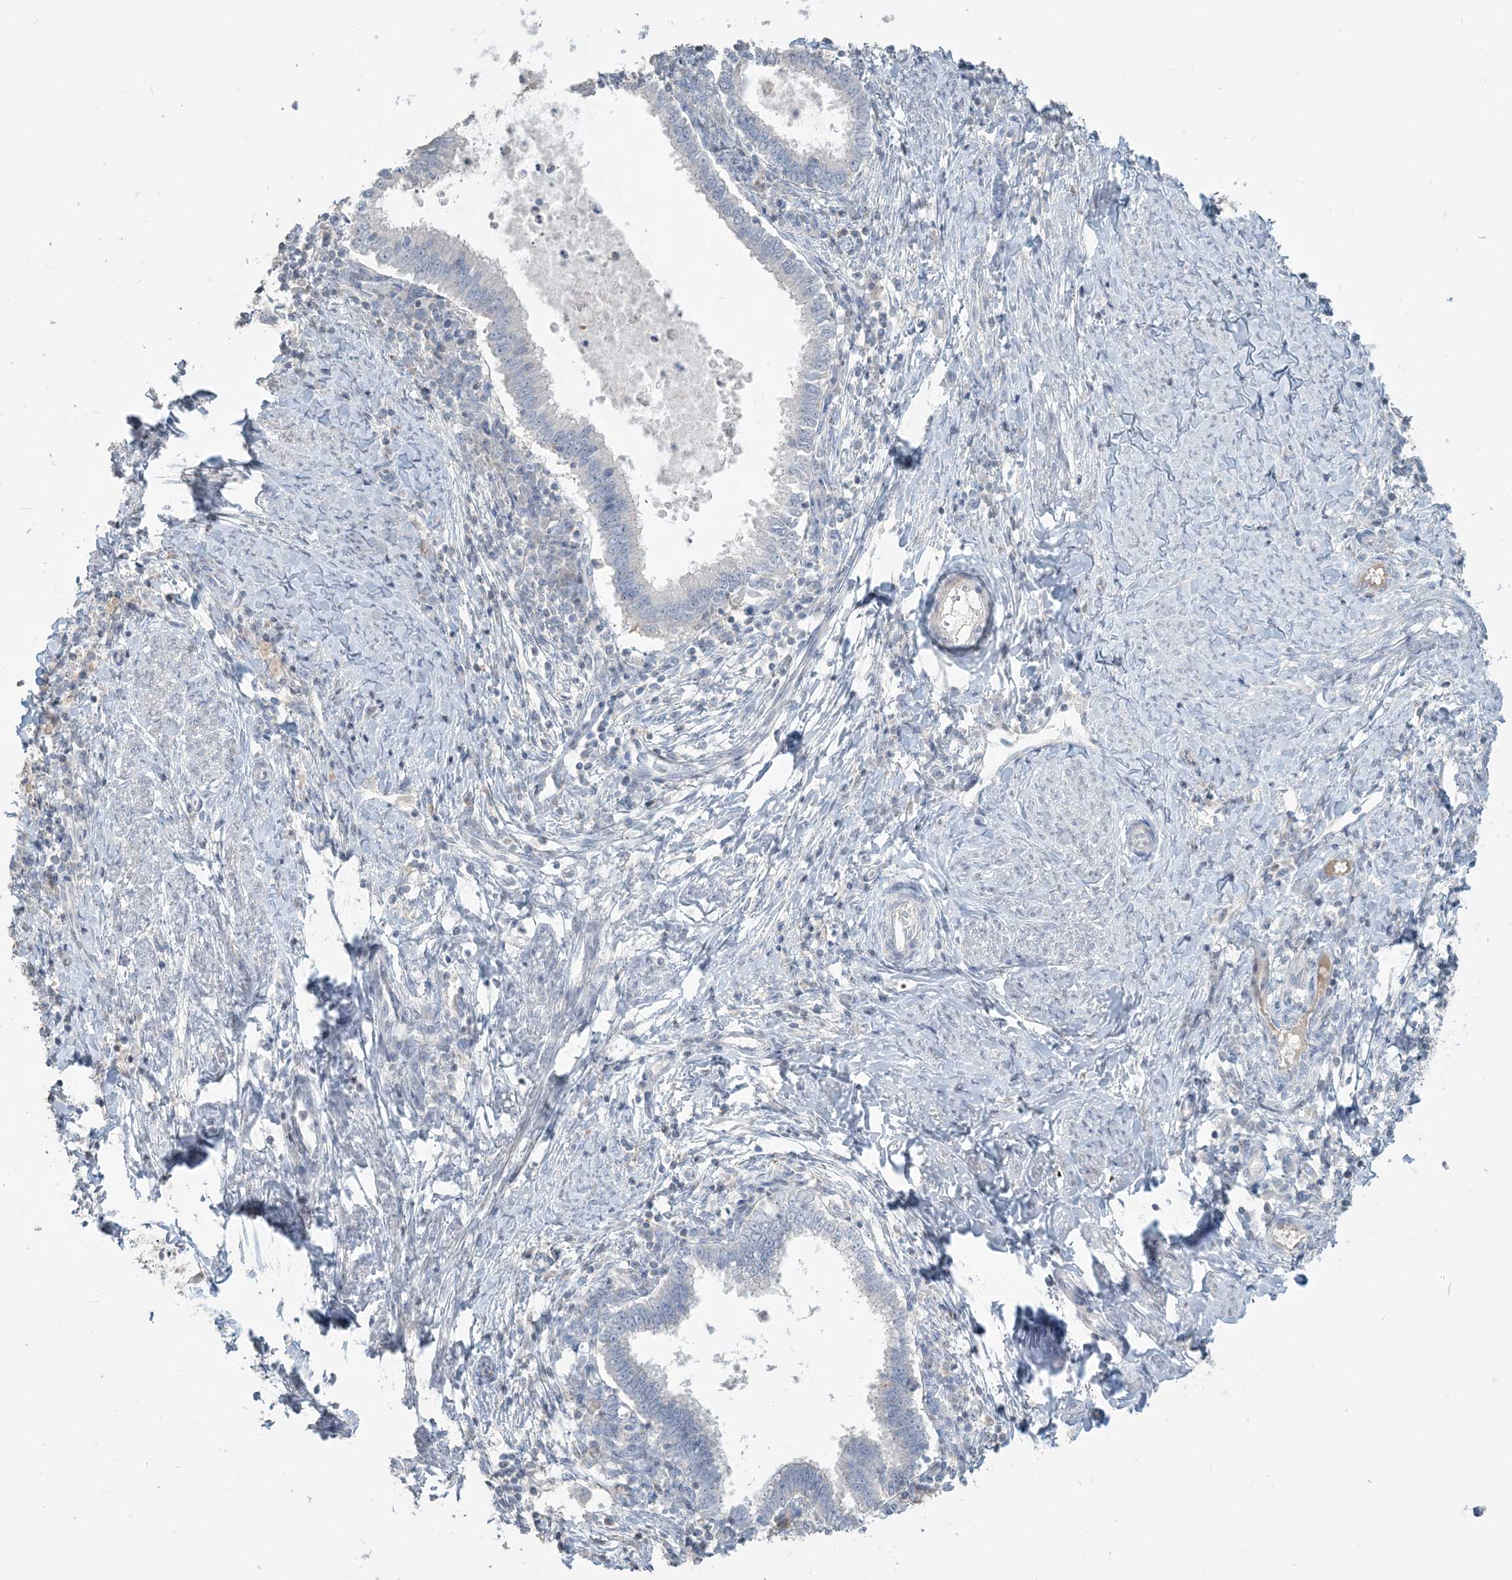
{"staining": {"intensity": "negative", "quantity": "none", "location": "none"}, "tissue": "cervical cancer", "cell_type": "Tumor cells", "image_type": "cancer", "snomed": [{"axis": "morphology", "description": "Adenocarcinoma, NOS"}, {"axis": "topography", "description": "Cervix"}], "caption": "Protein analysis of cervical adenocarcinoma reveals no significant staining in tumor cells.", "gene": "NPHS2", "patient": {"sex": "female", "age": 36}}